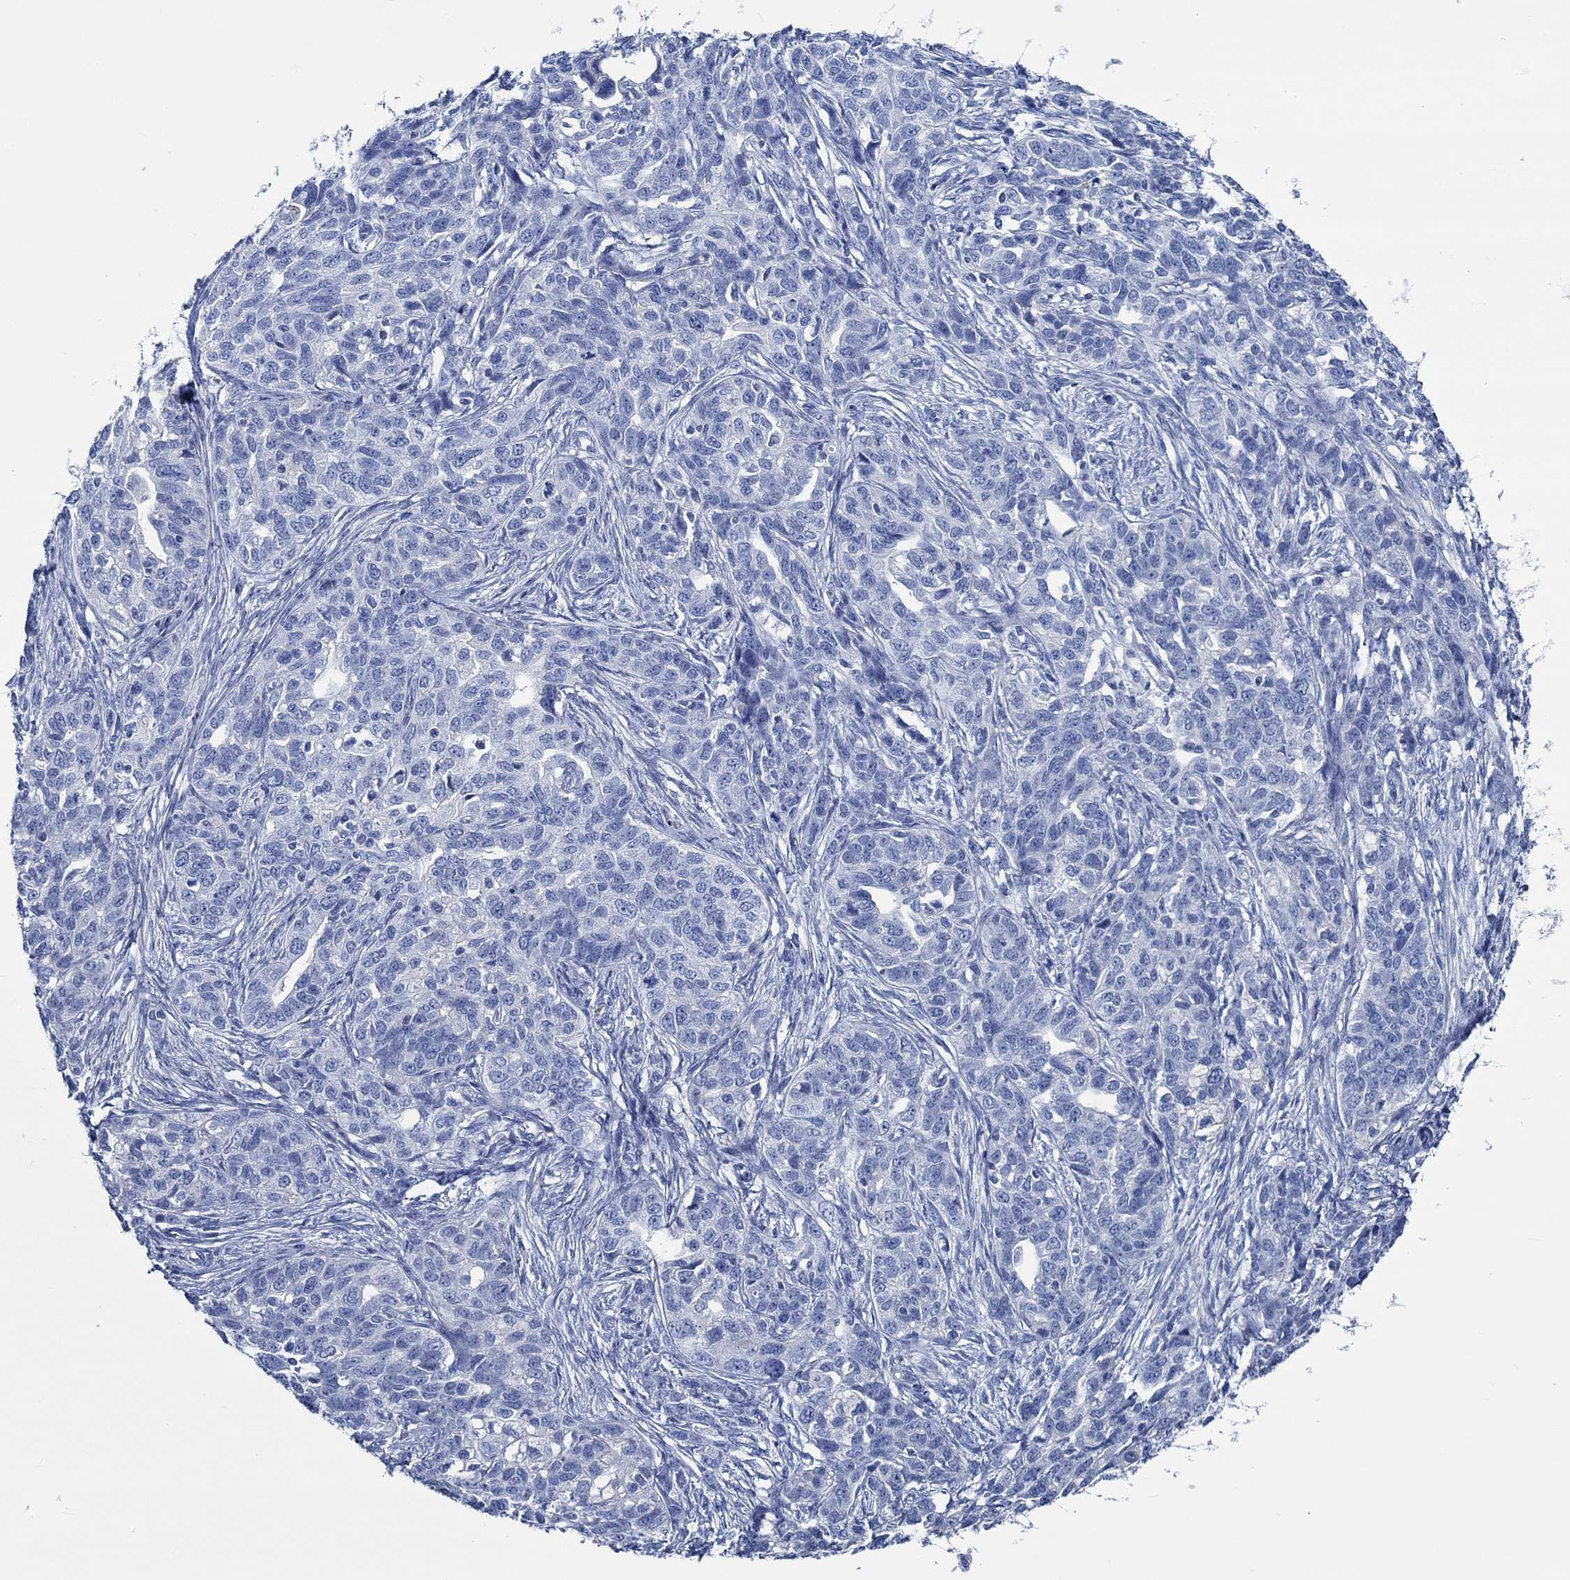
{"staining": {"intensity": "negative", "quantity": "none", "location": "none"}, "tissue": "ovarian cancer", "cell_type": "Tumor cells", "image_type": "cancer", "snomed": [{"axis": "morphology", "description": "Cystadenocarcinoma, serous, NOS"}, {"axis": "topography", "description": "Ovary"}], "caption": "DAB immunohistochemical staining of human ovarian cancer (serous cystadenocarcinoma) shows no significant expression in tumor cells.", "gene": "SVEP1", "patient": {"sex": "female", "age": 71}}